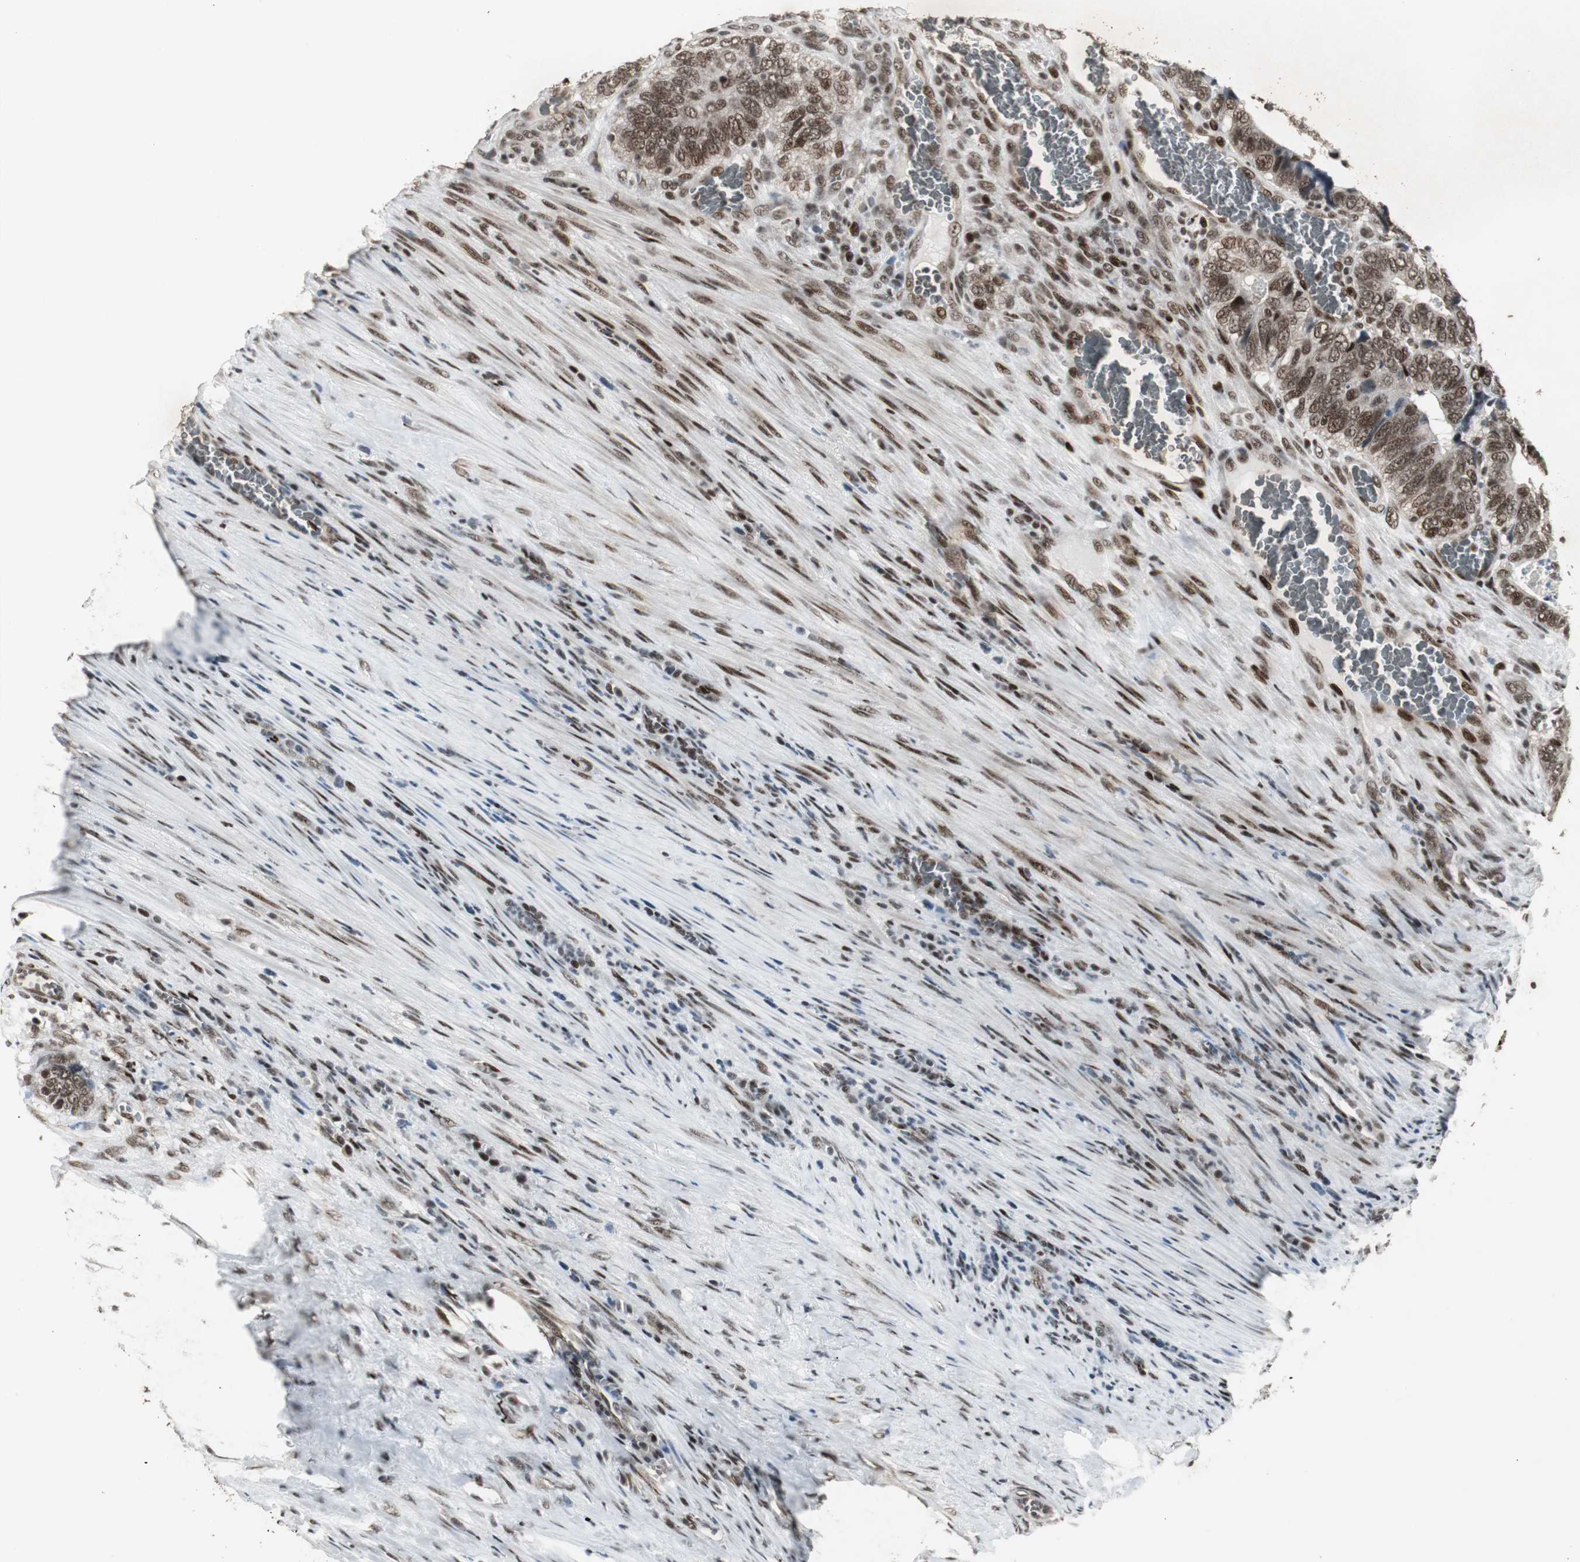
{"staining": {"intensity": "moderate", "quantity": ">75%", "location": "nuclear"}, "tissue": "colorectal cancer", "cell_type": "Tumor cells", "image_type": "cancer", "snomed": [{"axis": "morphology", "description": "Adenocarcinoma, NOS"}, {"axis": "topography", "description": "Colon"}], "caption": "Immunohistochemistry image of human colorectal adenocarcinoma stained for a protein (brown), which displays medium levels of moderate nuclear expression in approximately >75% of tumor cells.", "gene": "TAF5", "patient": {"sex": "male", "age": 72}}